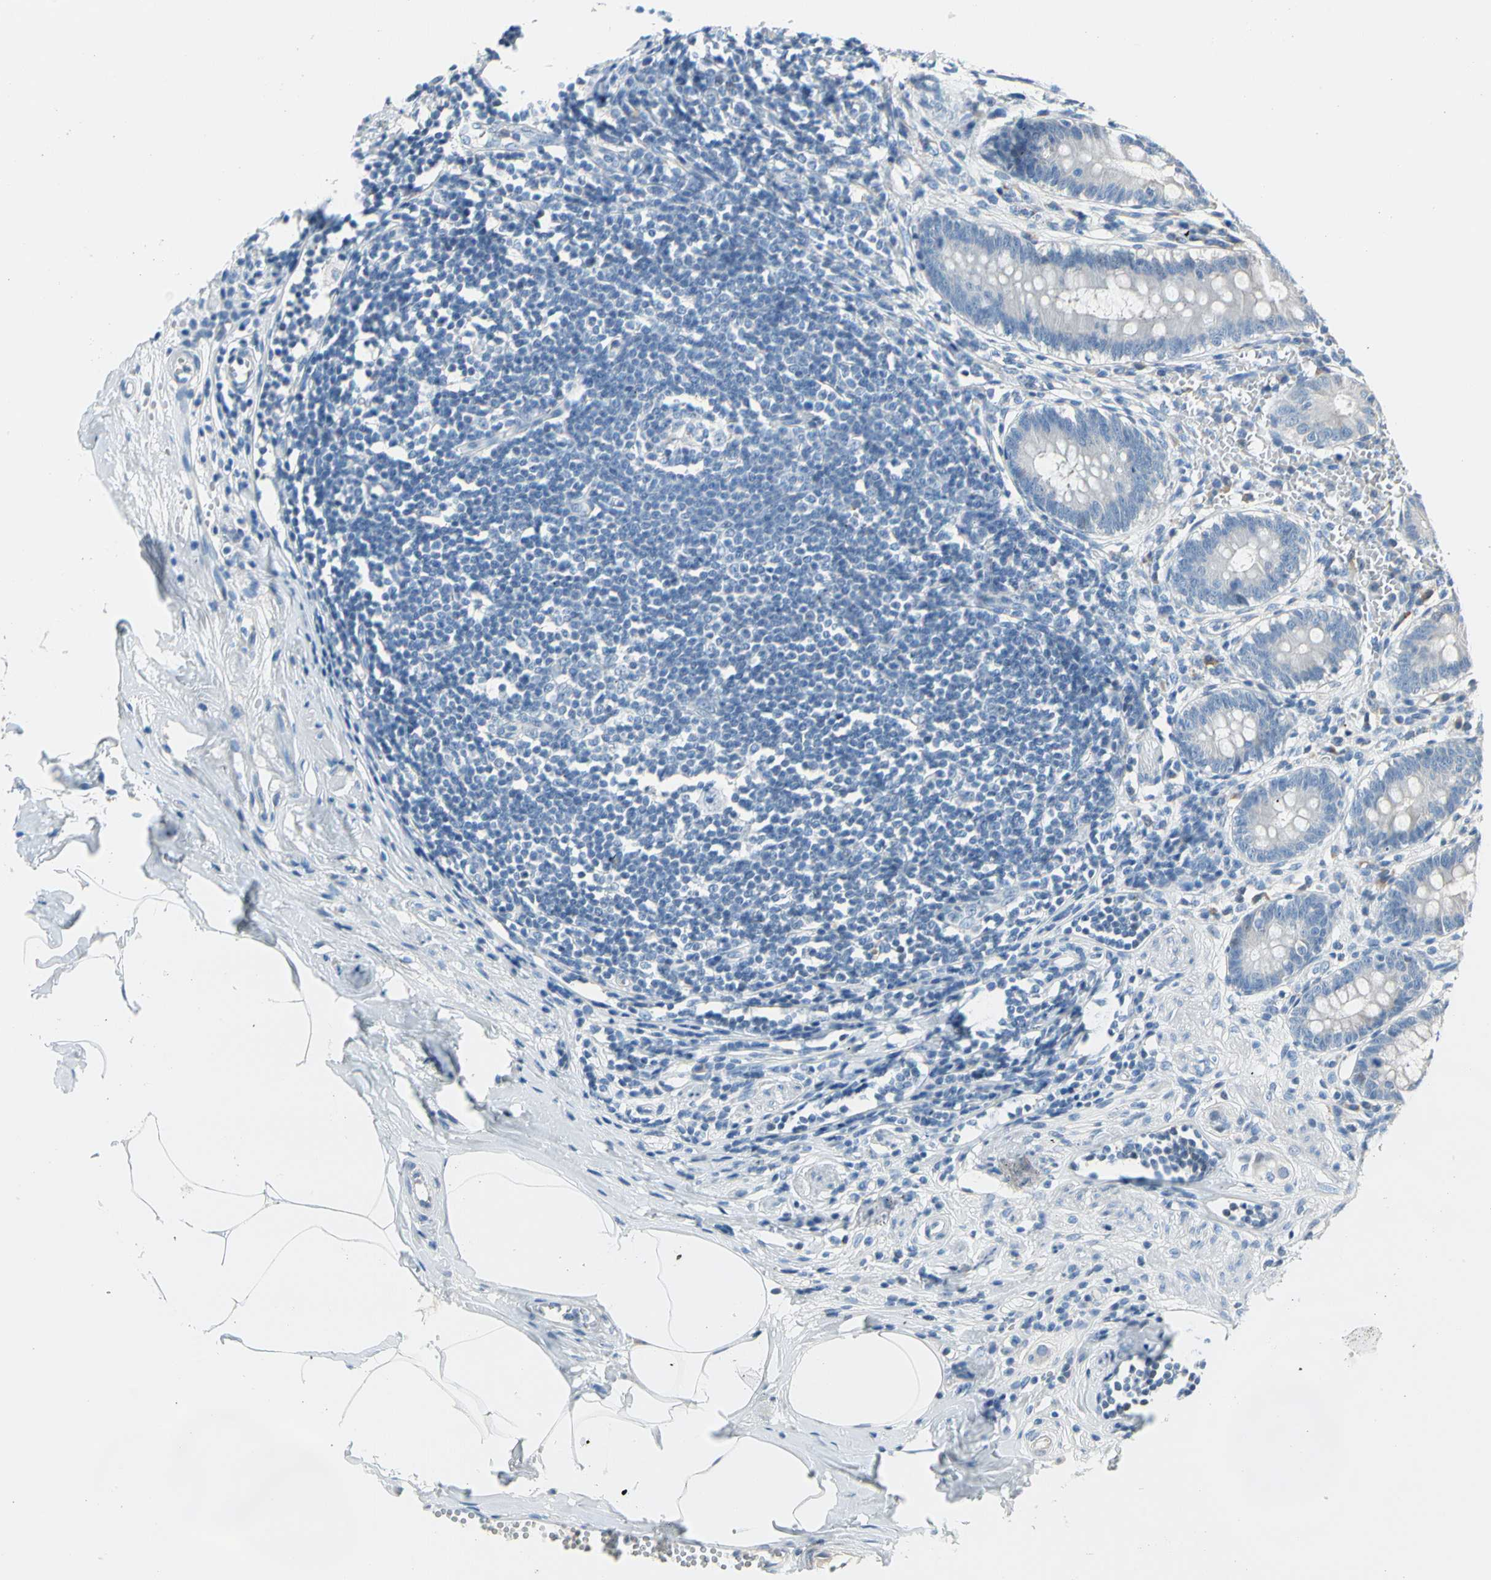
{"staining": {"intensity": "negative", "quantity": "none", "location": "none"}, "tissue": "appendix", "cell_type": "Glandular cells", "image_type": "normal", "snomed": [{"axis": "morphology", "description": "Normal tissue, NOS"}, {"axis": "topography", "description": "Appendix"}], "caption": "Appendix was stained to show a protein in brown. There is no significant expression in glandular cells. (Brightfield microscopy of DAB (3,3'-diaminobenzidine) immunohistochemistry (IHC) at high magnification).", "gene": "STK40", "patient": {"sex": "female", "age": 50}}